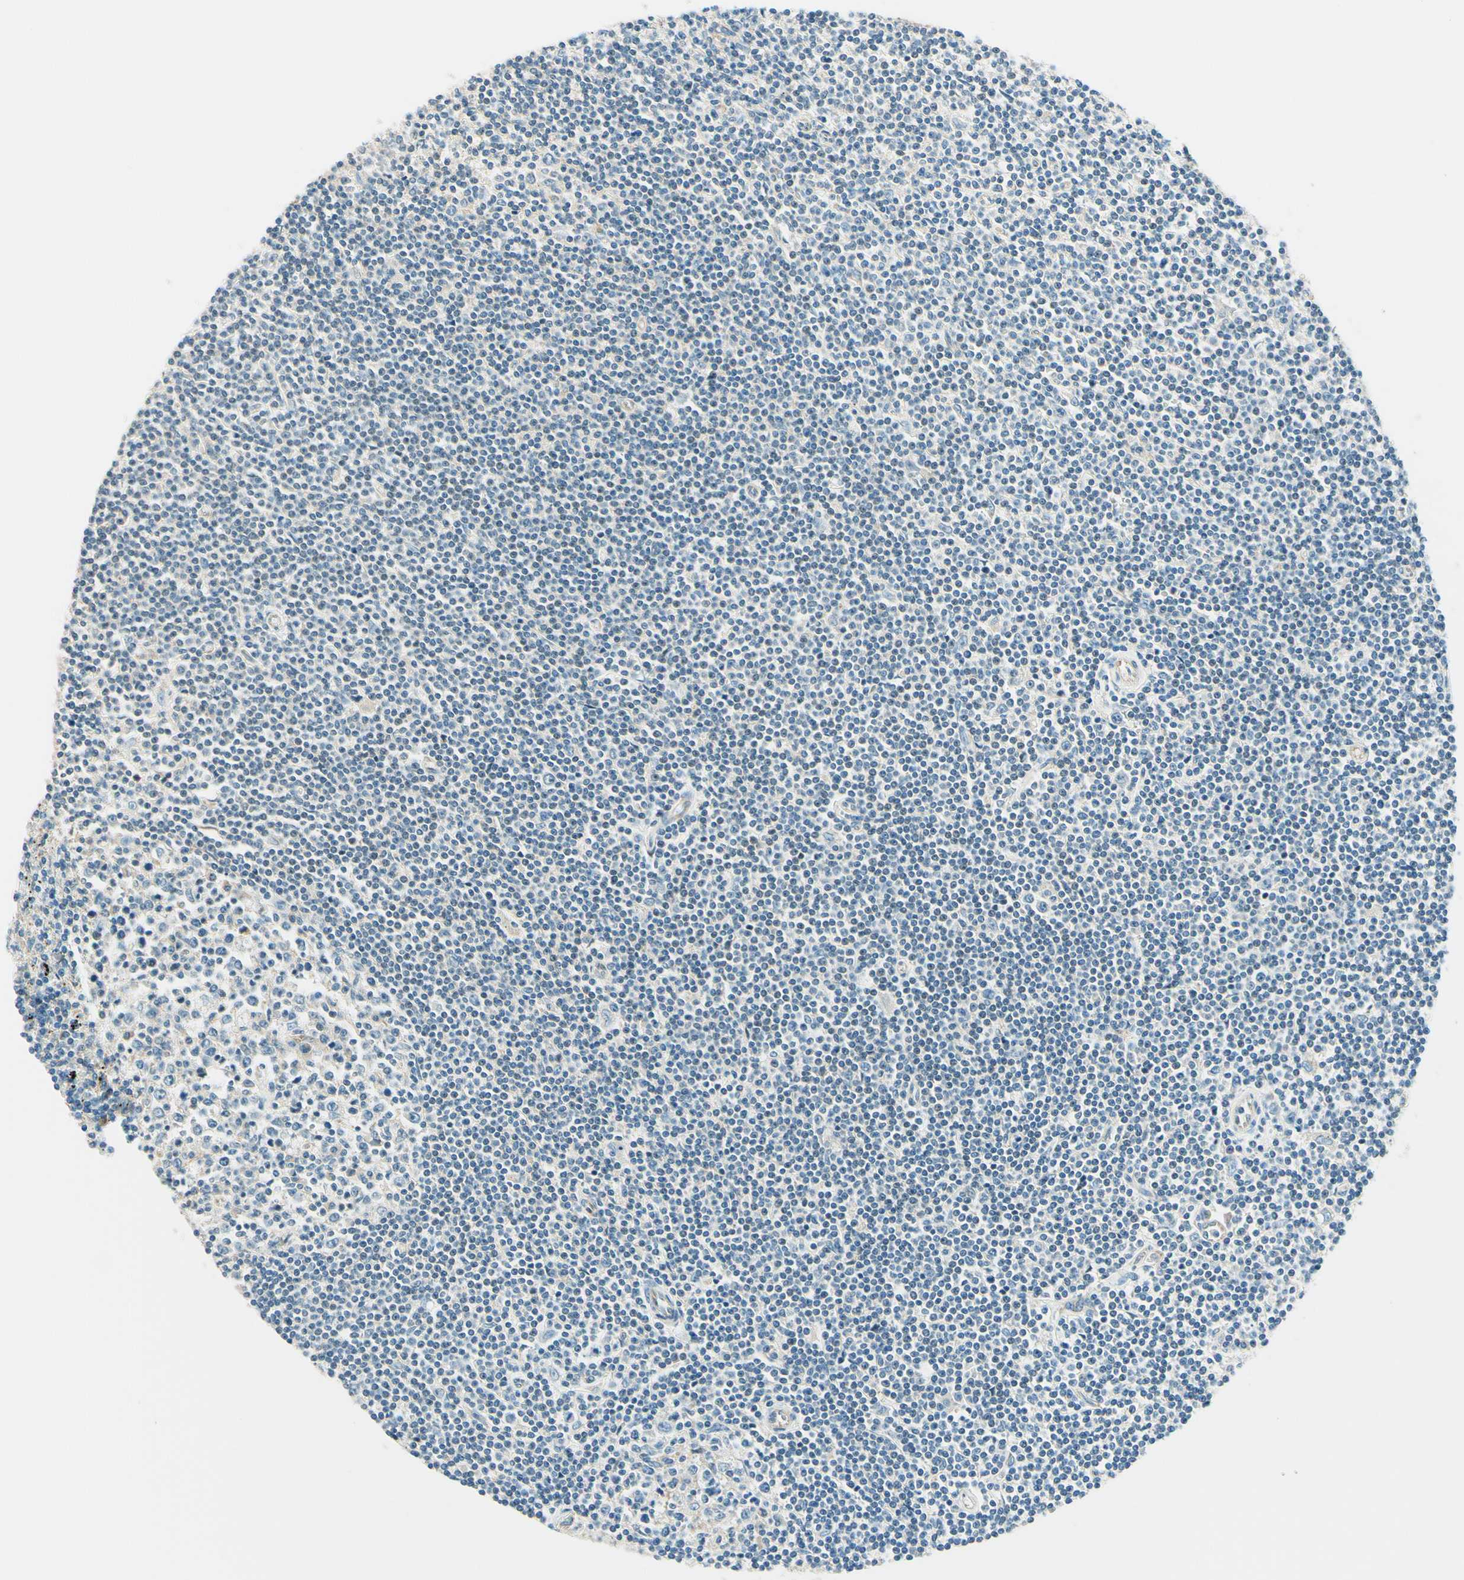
{"staining": {"intensity": "negative", "quantity": "none", "location": "none"}, "tissue": "lymphoma", "cell_type": "Tumor cells", "image_type": "cancer", "snomed": [{"axis": "morphology", "description": "Malignant lymphoma, non-Hodgkin's type, Low grade"}, {"axis": "topography", "description": "Spleen"}], "caption": "An image of human malignant lymphoma, non-Hodgkin's type (low-grade) is negative for staining in tumor cells. The staining is performed using DAB (3,3'-diaminobenzidine) brown chromogen with nuclei counter-stained in using hematoxylin.", "gene": "TAOK2", "patient": {"sex": "male", "age": 76}}